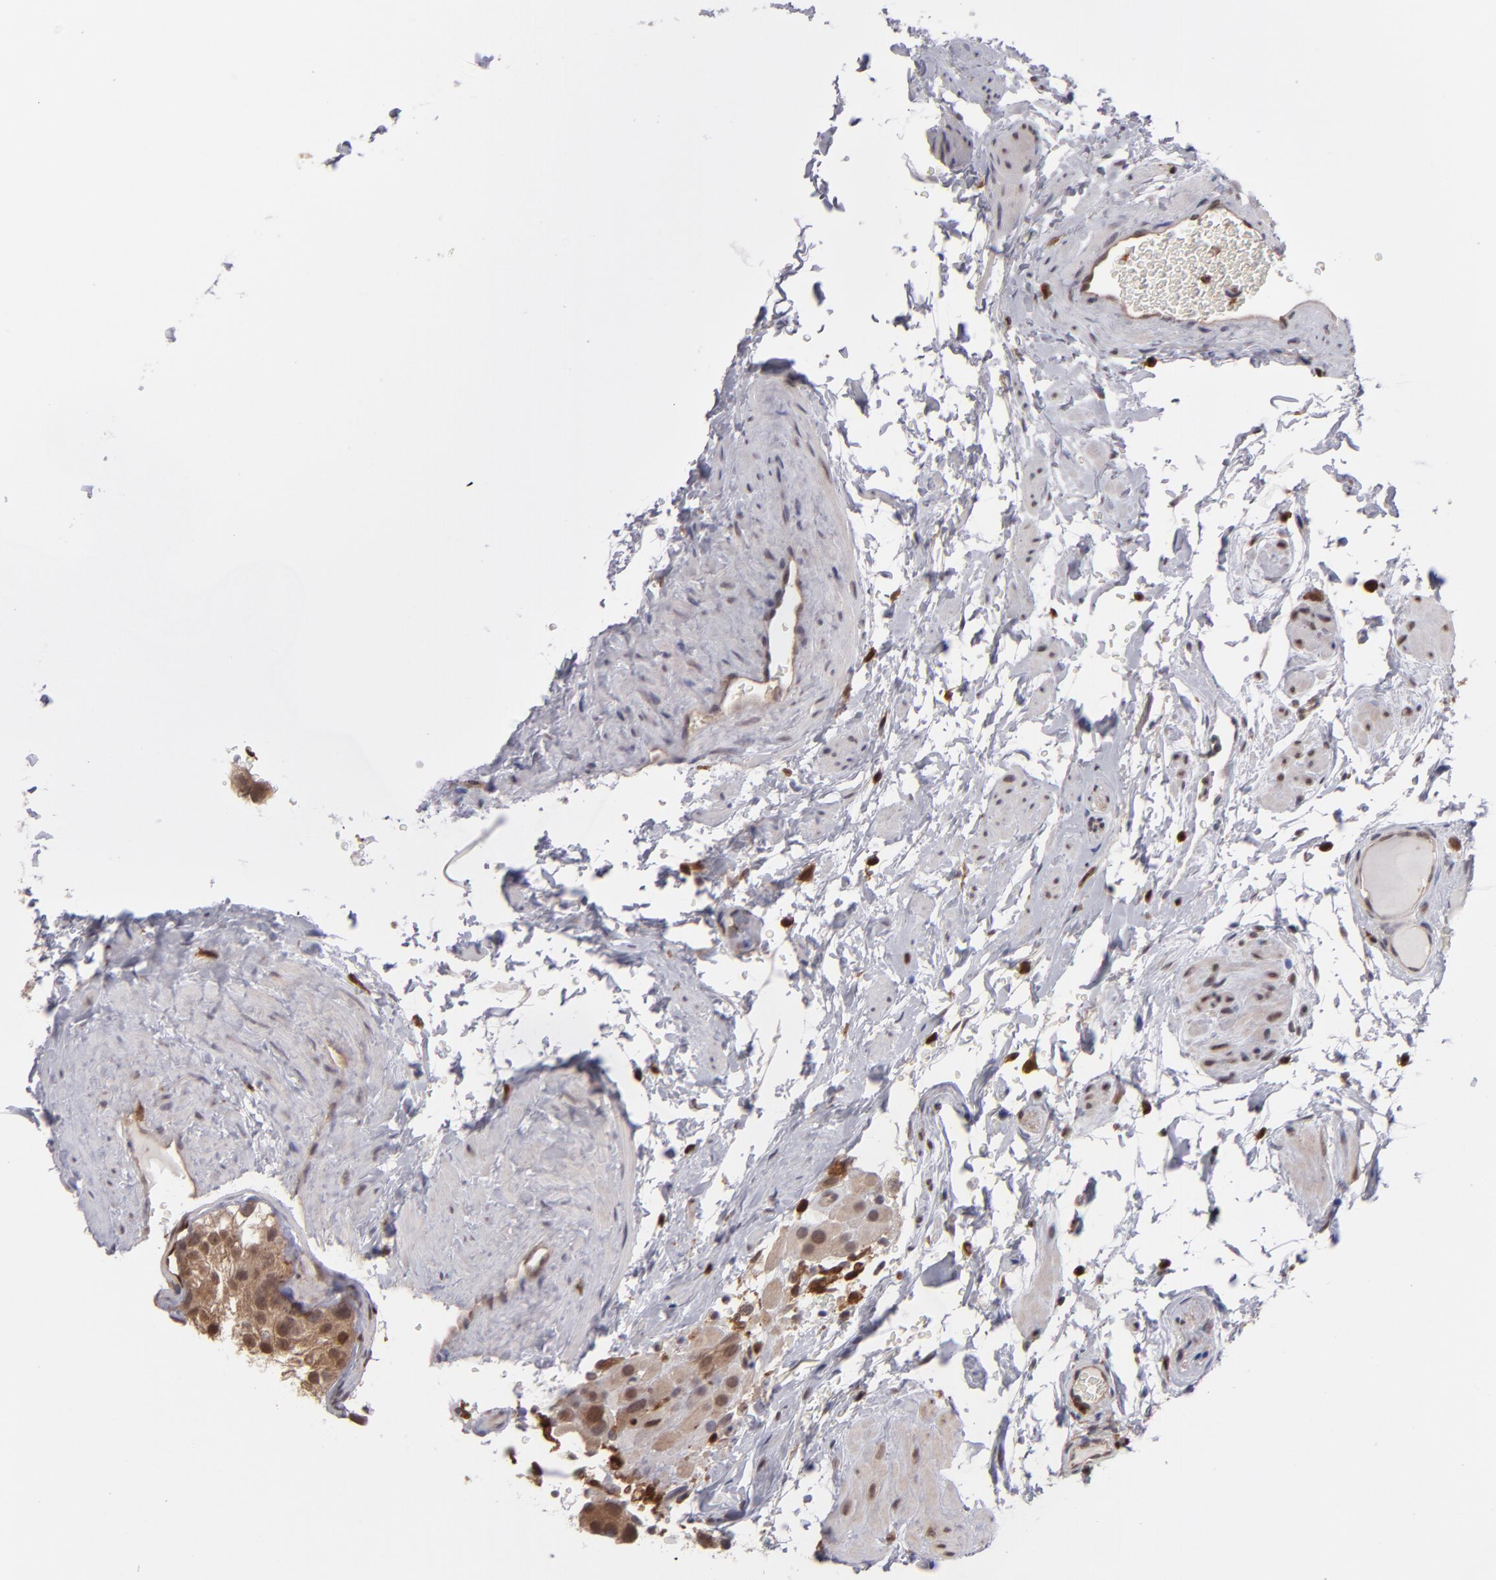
{"staining": {"intensity": "moderate", "quantity": ">75%", "location": "cytoplasmic/membranous,nuclear"}, "tissue": "epididymis", "cell_type": "Glandular cells", "image_type": "normal", "snomed": [{"axis": "morphology", "description": "Normal tissue, NOS"}, {"axis": "topography", "description": "Testis"}, {"axis": "topography", "description": "Epididymis"}], "caption": "The immunohistochemical stain labels moderate cytoplasmic/membranous,nuclear positivity in glandular cells of unremarkable epididymis. Immunohistochemistry (ihc) stains the protein in brown and the nuclei are stained blue.", "gene": "GRB2", "patient": {"sex": "male", "age": 36}}